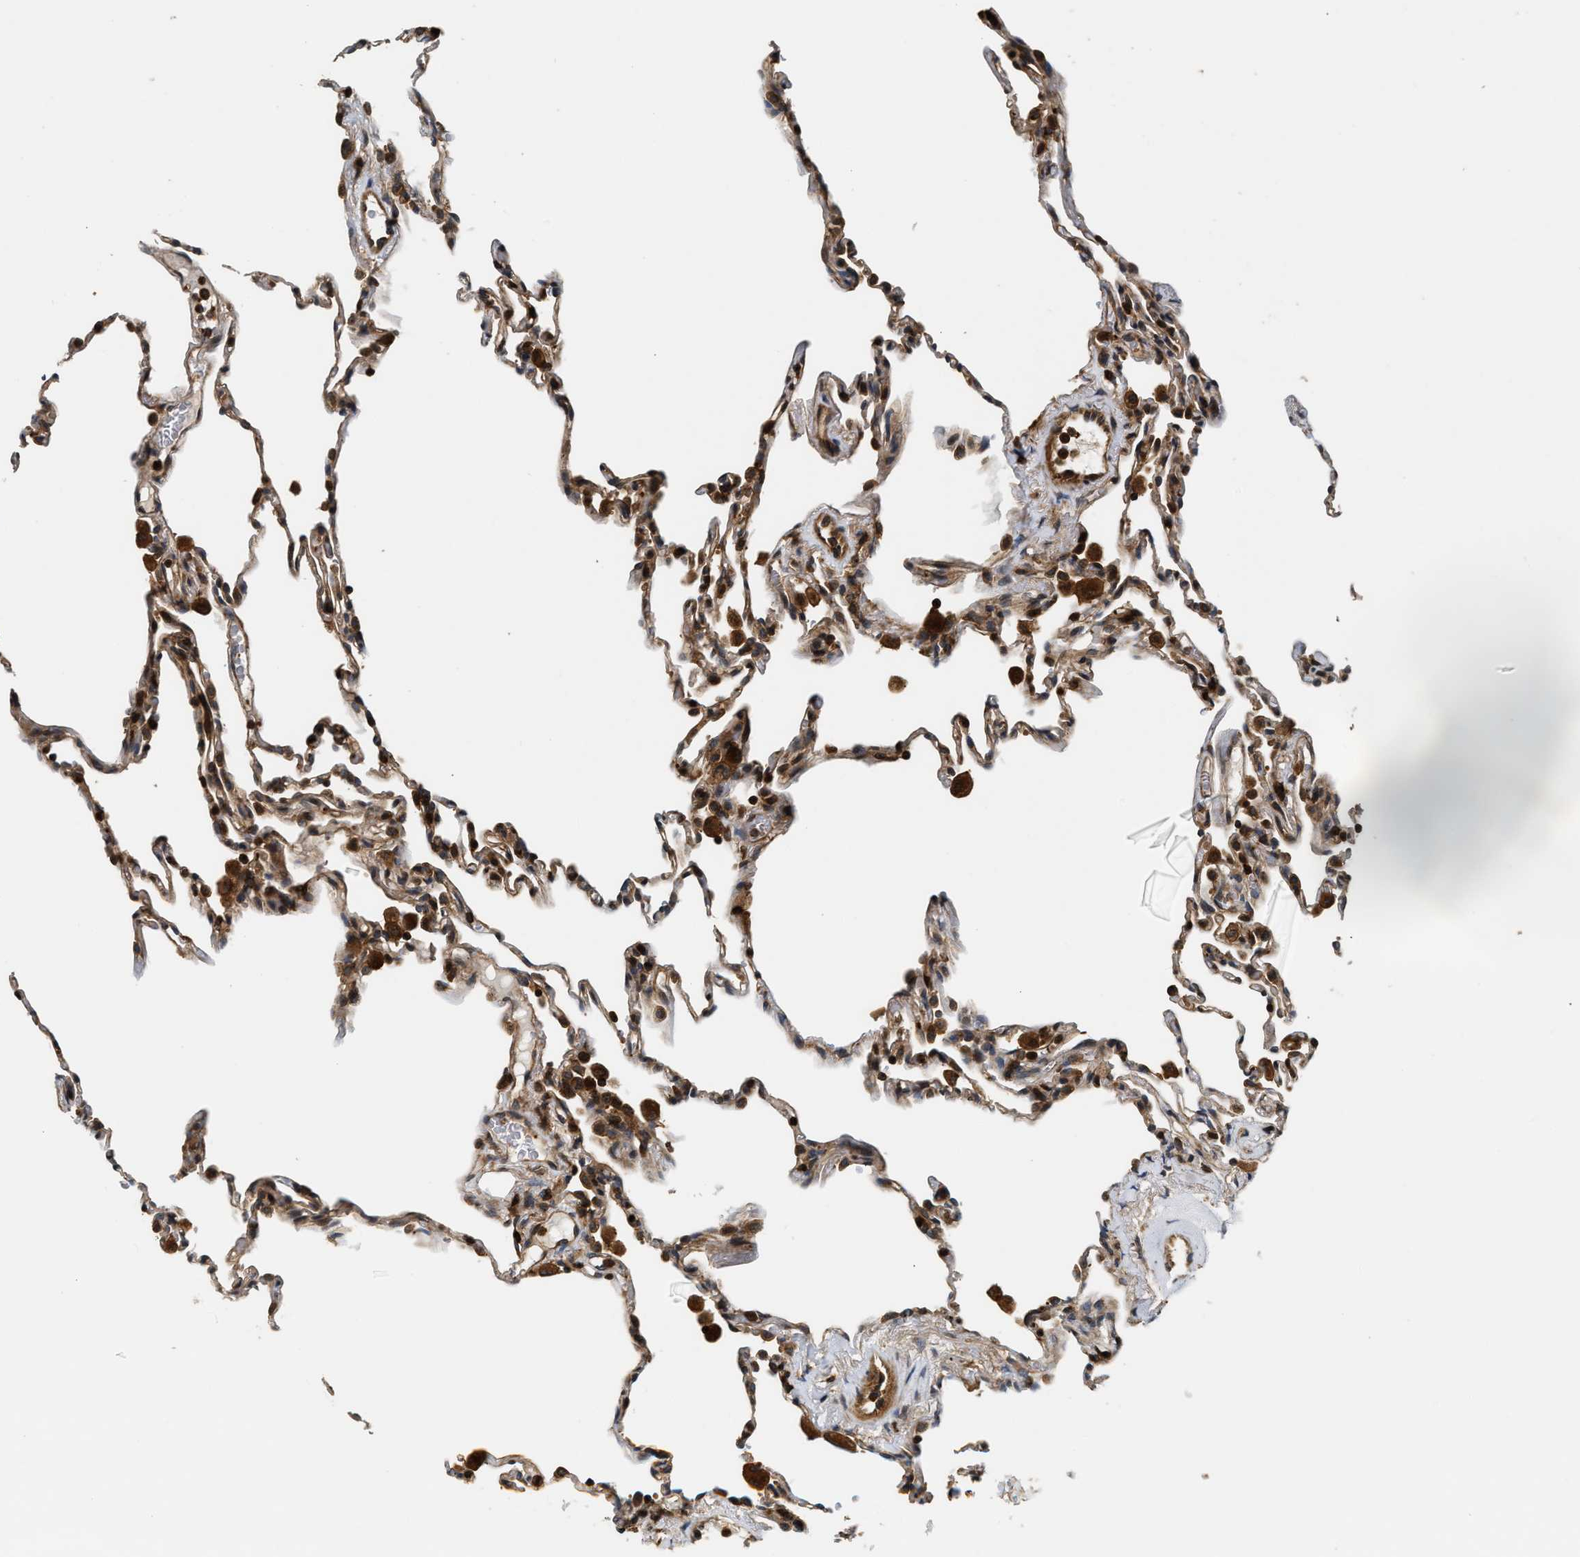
{"staining": {"intensity": "strong", "quantity": ">75%", "location": "cytoplasmic/membranous"}, "tissue": "lung", "cell_type": "Alveolar cells", "image_type": "normal", "snomed": [{"axis": "morphology", "description": "Normal tissue, NOS"}, {"axis": "topography", "description": "Lung"}], "caption": "Immunohistochemical staining of normal lung reveals strong cytoplasmic/membranous protein expression in about >75% of alveolar cells.", "gene": "SNX5", "patient": {"sex": "male", "age": 59}}